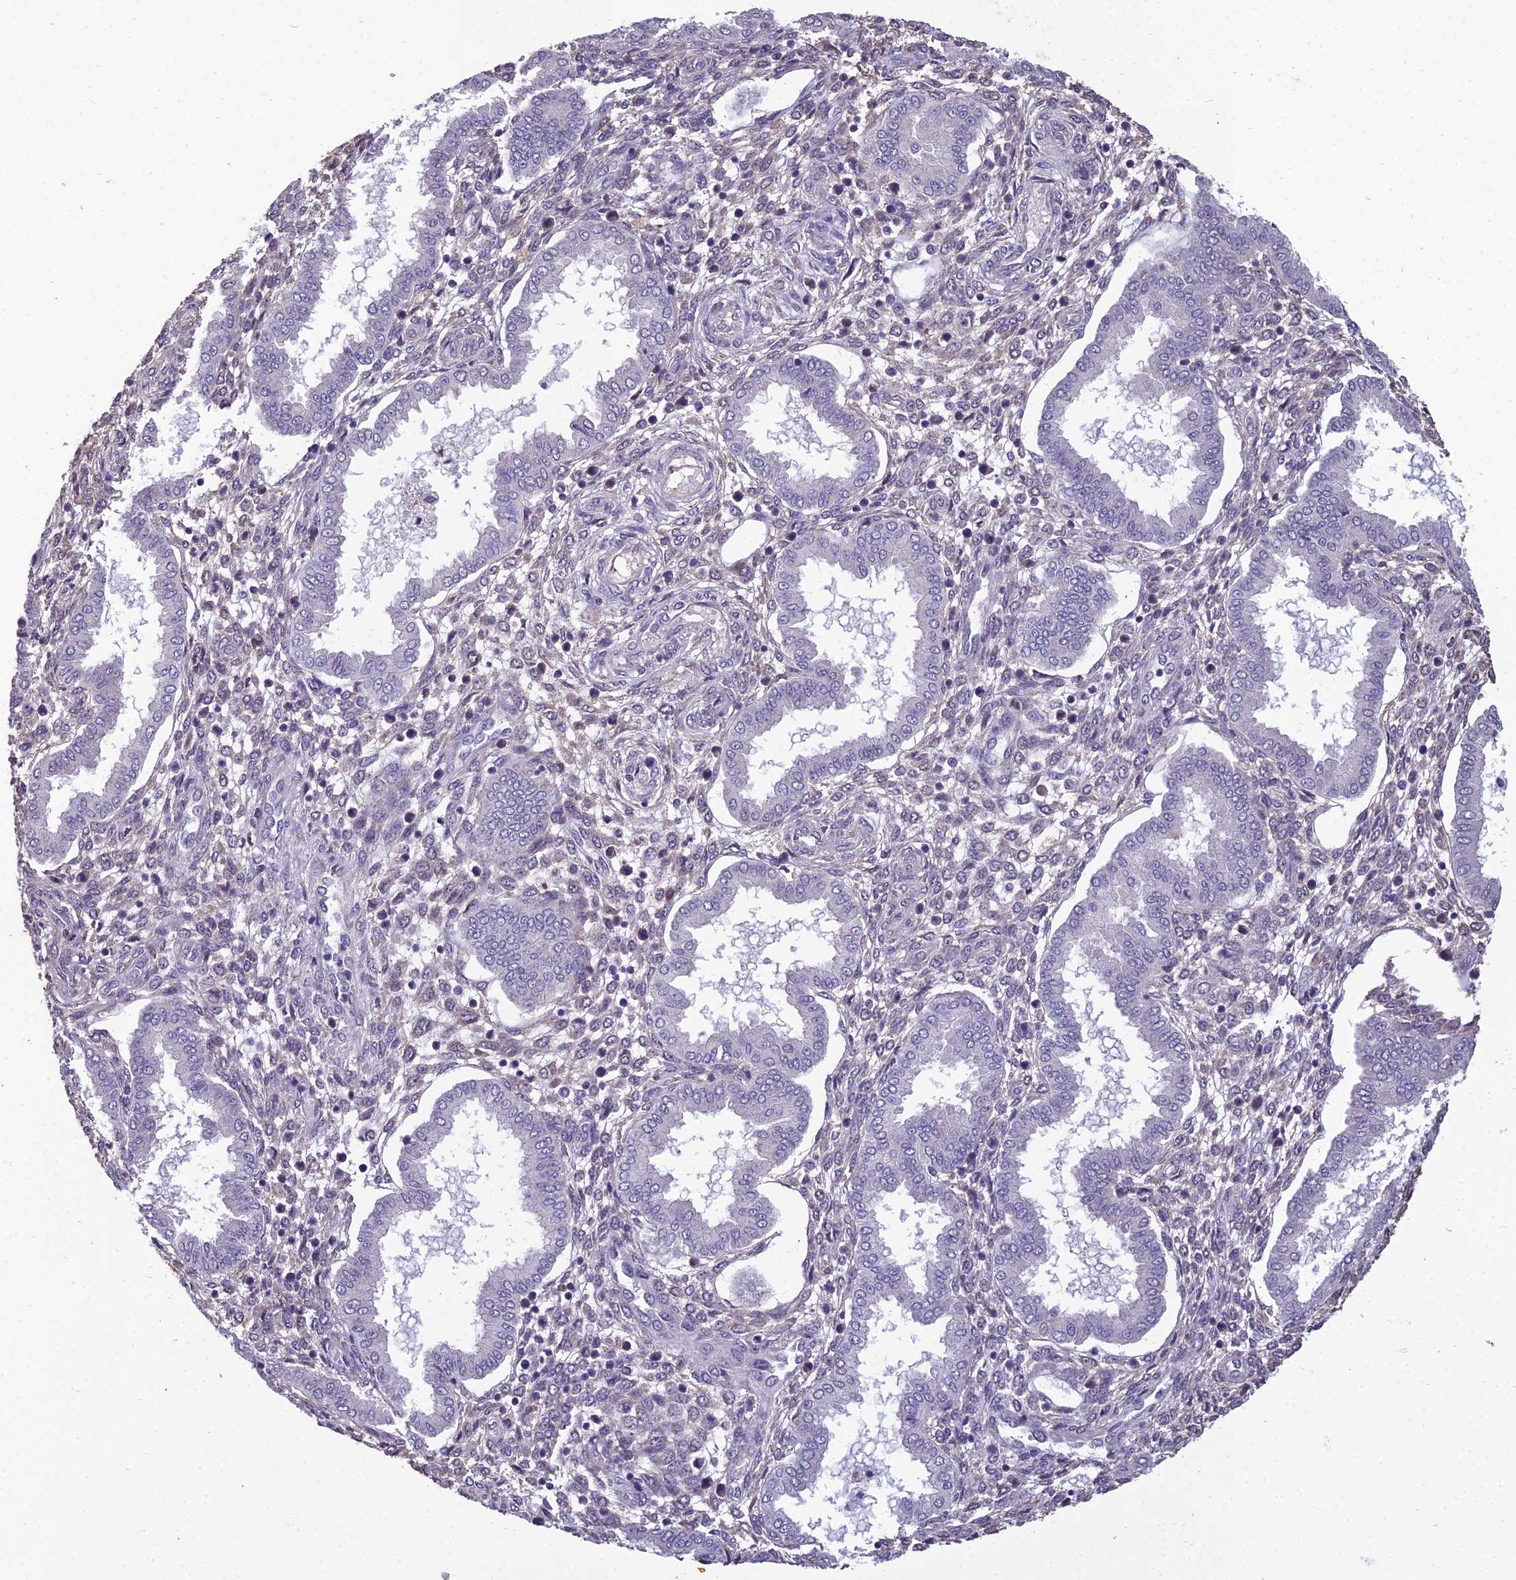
{"staining": {"intensity": "negative", "quantity": "none", "location": "none"}, "tissue": "endometrium", "cell_type": "Cells in endometrial stroma", "image_type": "normal", "snomed": [{"axis": "morphology", "description": "Normal tissue, NOS"}, {"axis": "topography", "description": "Endometrium"}], "caption": "Immunohistochemistry (IHC) image of normal human endometrium stained for a protein (brown), which exhibits no expression in cells in endometrial stroma.", "gene": "GRWD1", "patient": {"sex": "female", "age": 24}}